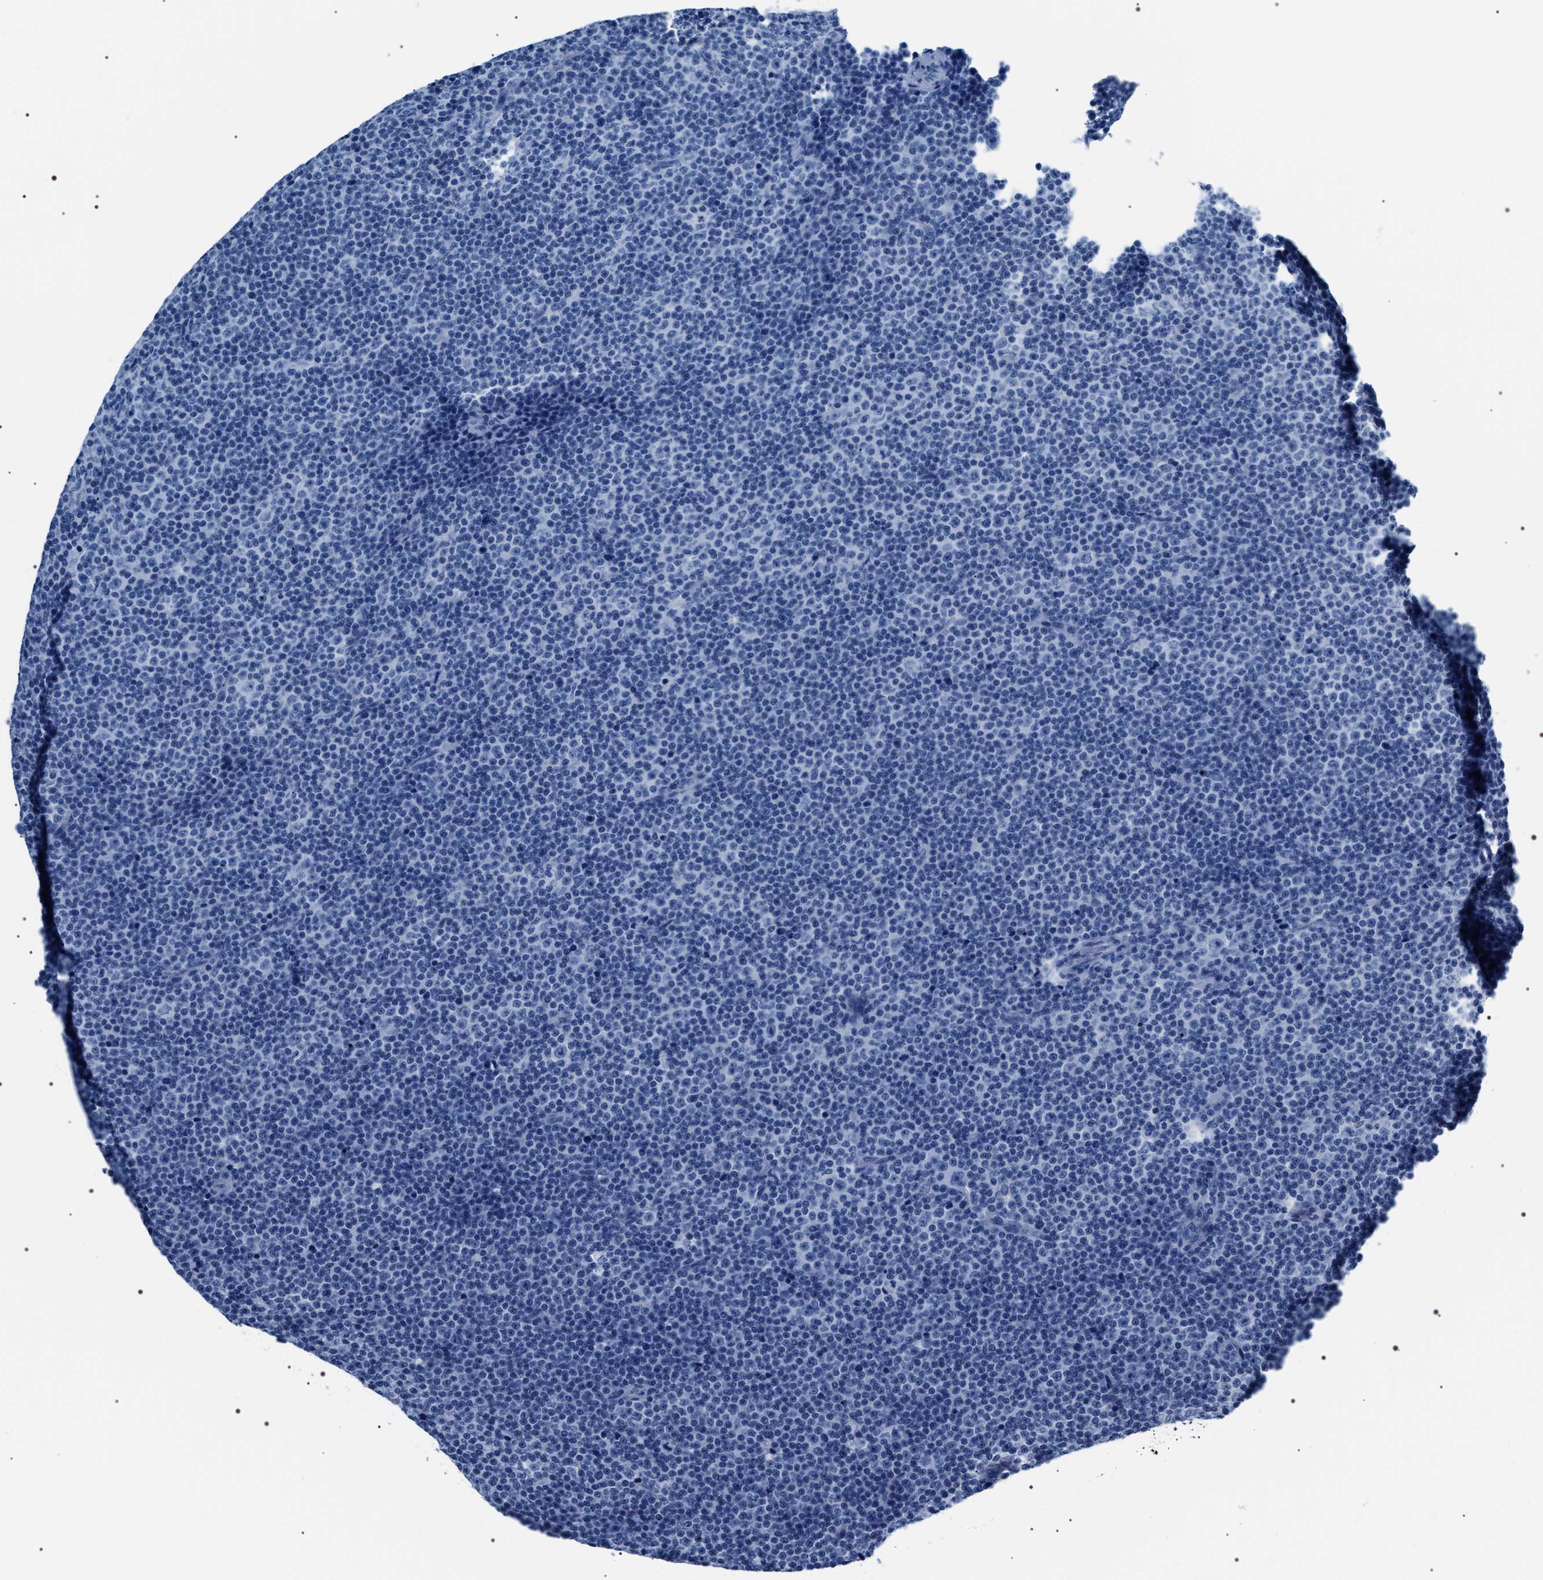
{"staining": {"intensity": "negative", "quantity": "none", "location": "none"}, "tissue": "lymphoma", "cell_type": "Tumor cells", "image_type": "cancer", "snomed": [{"axis": "morphology", "description": "Malignant lymphoma, non-Hodgkin's type, Low grade"}, {"axis": "topography", "description": "Lymph node"}], "caption": "Tumor cells are negative for brown protein staining in low-grade malignant lymphoma, non-Hodgkin's type.", "gene": "ADH4", "patient": {"sex": "female", "age": 67}}